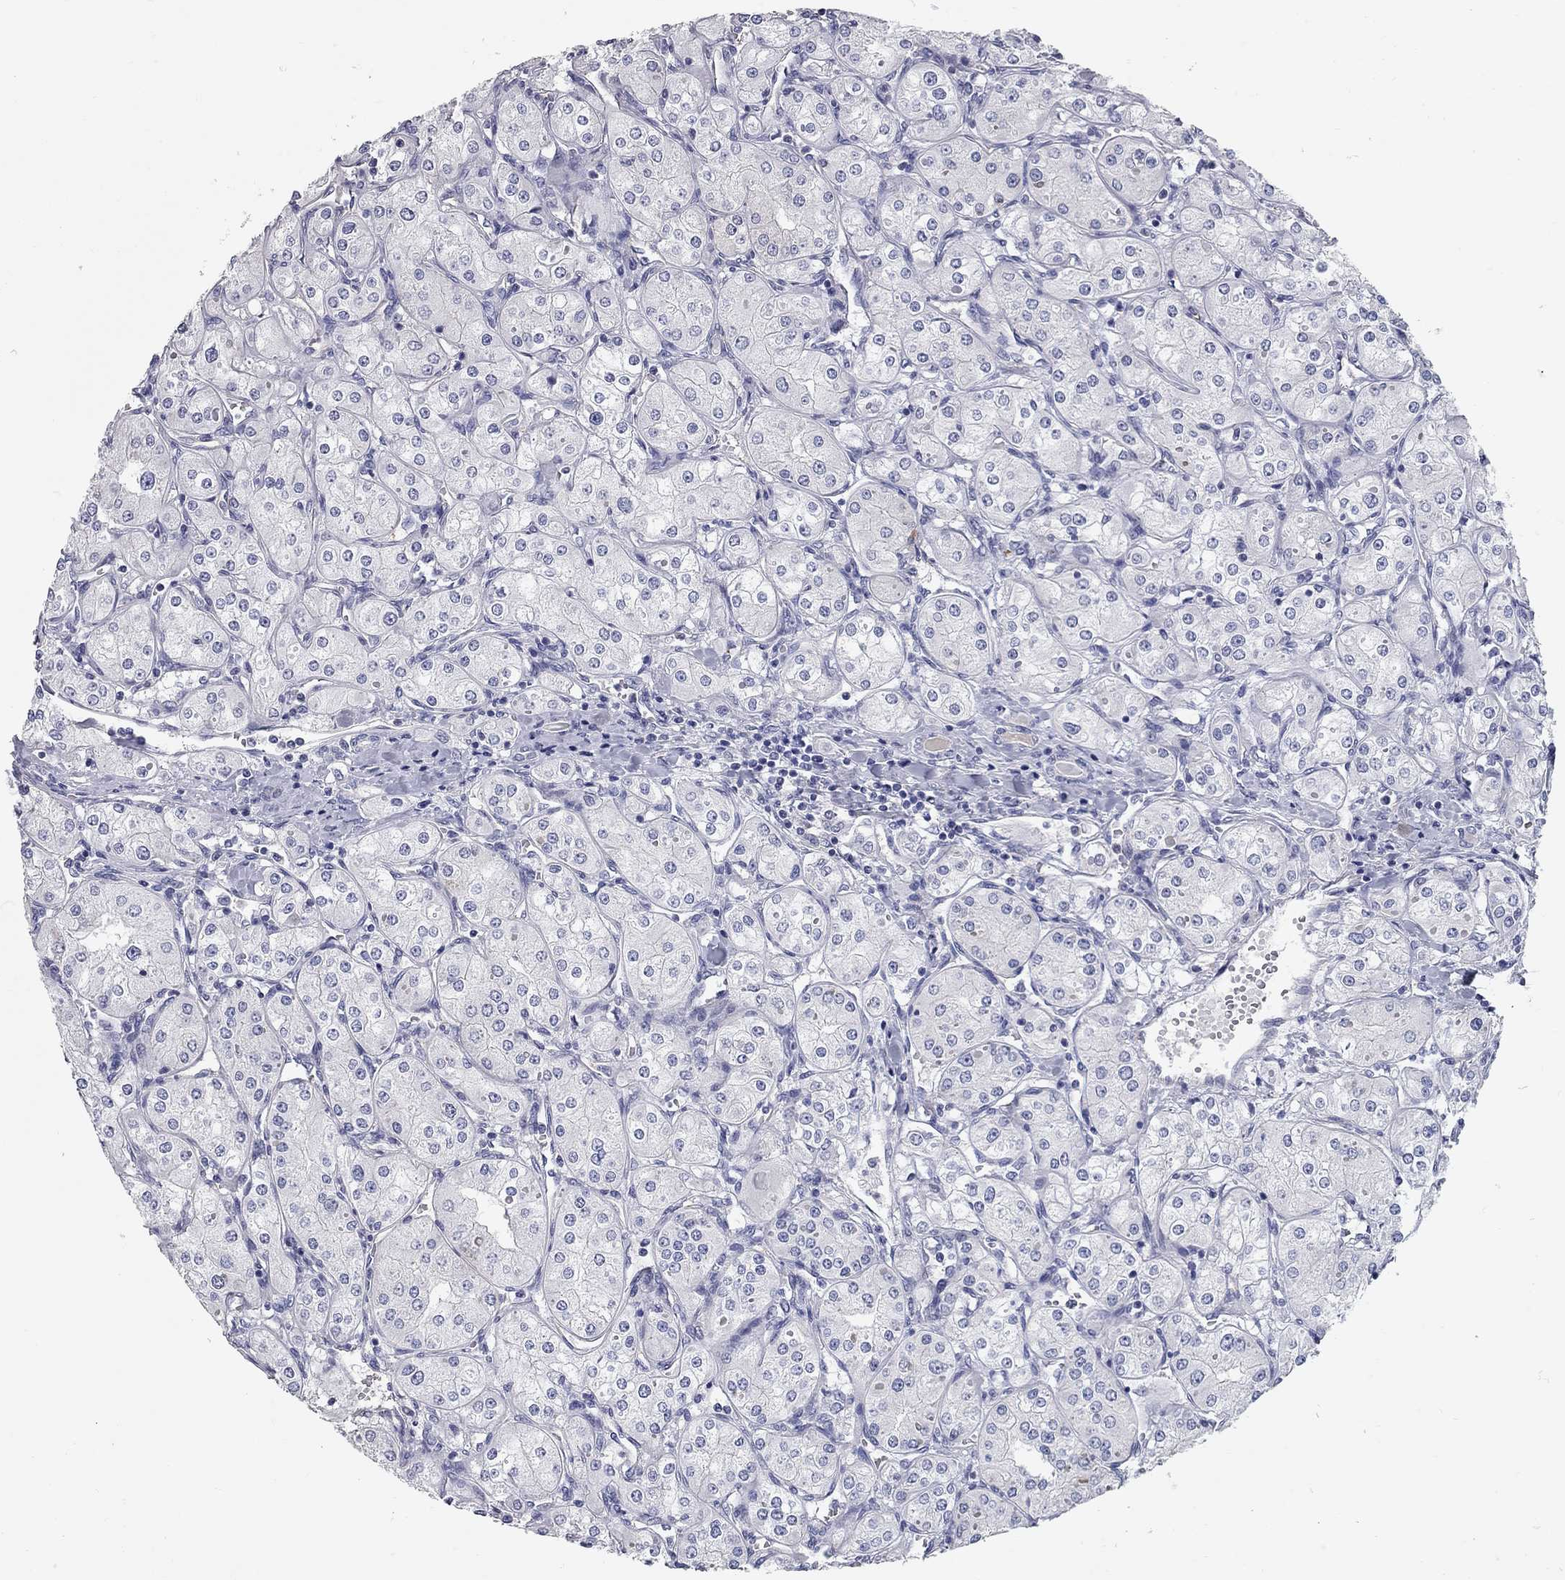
{"staining": {"intensity": "negative", "quantity": "none", "location": "none"}, "tissue": "renal cancer", "cell_type": "Tumor cells", "image_type": "cancer", "snomed": [{"axis": "morphology", "description": "Adenocarcinoma, NOS"}, {"axis": "topography", "description": "Kidney"}], "caption": "This is an immunohistochemistry histopathology image of human adenocarcinoma (renal). There is no staining in tumor cells.", "gene": "C10orf90", "patient": {"sex": "male", "age": 77}}